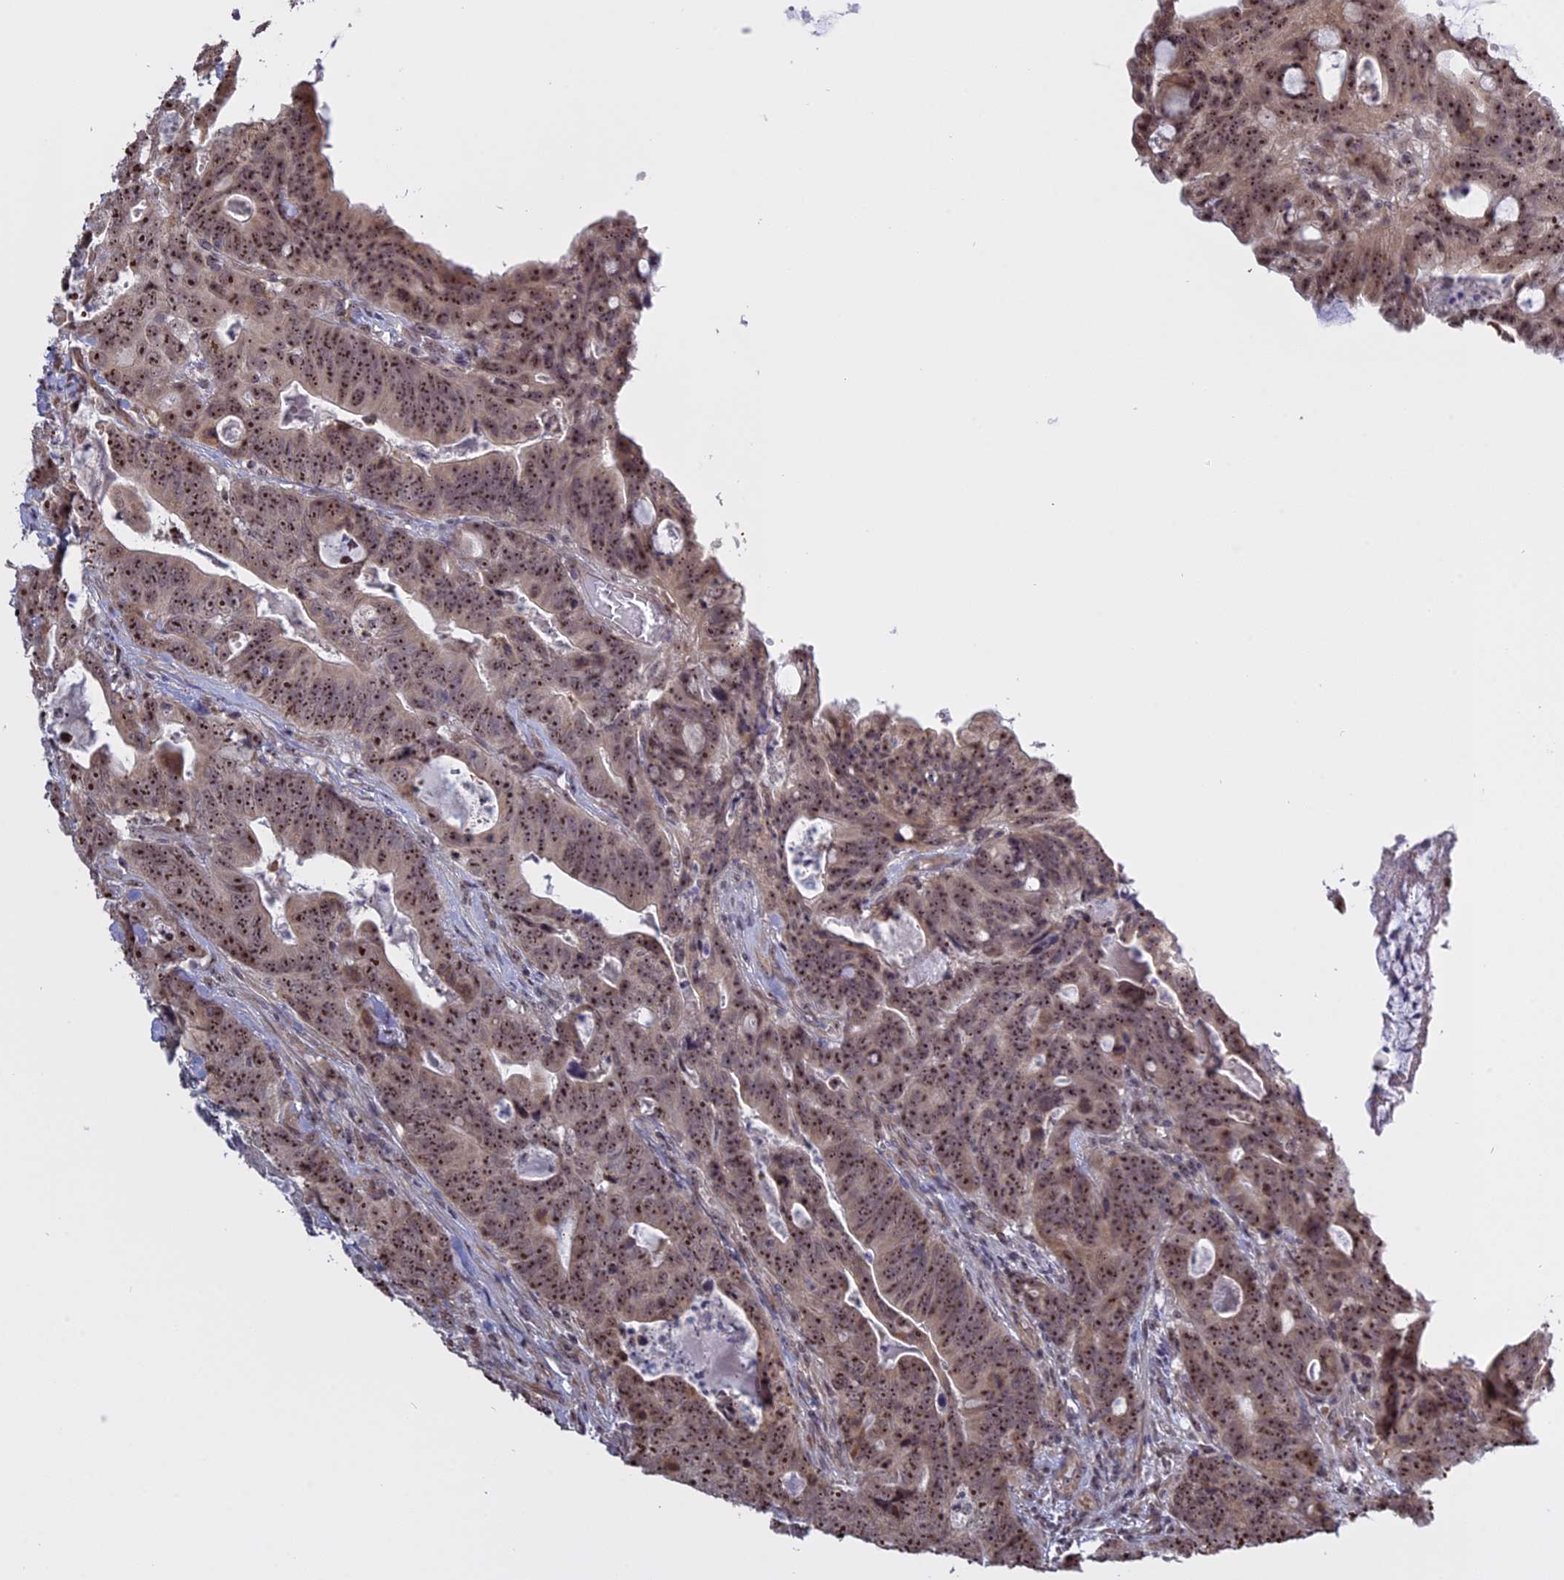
{"staining": {"intensity": "moderate", "quantity": ">75%", "location": "nuclear"}, "tissue": "colorectal cancer", "cell_type": "Tumor cells", "image_type": "cancer", "snomed": [{"axis": "morphology", "description": "Adenocarcinoma, NOS"}, {"axis": "topography", "description": "Colon"}], "caption": "Immunohistochemical staining of human colorectal cancer (adenocarcinoma) displays medium levels of moderate nuclear protein staining in approximately >75% of tumor cells. The staining was performed using DAB, with brown indicating positive protein expression. Nuclei are stained blue with hematoxylin.", "gene": "MGA", "patient": {"sex": "female", "age": 82}}